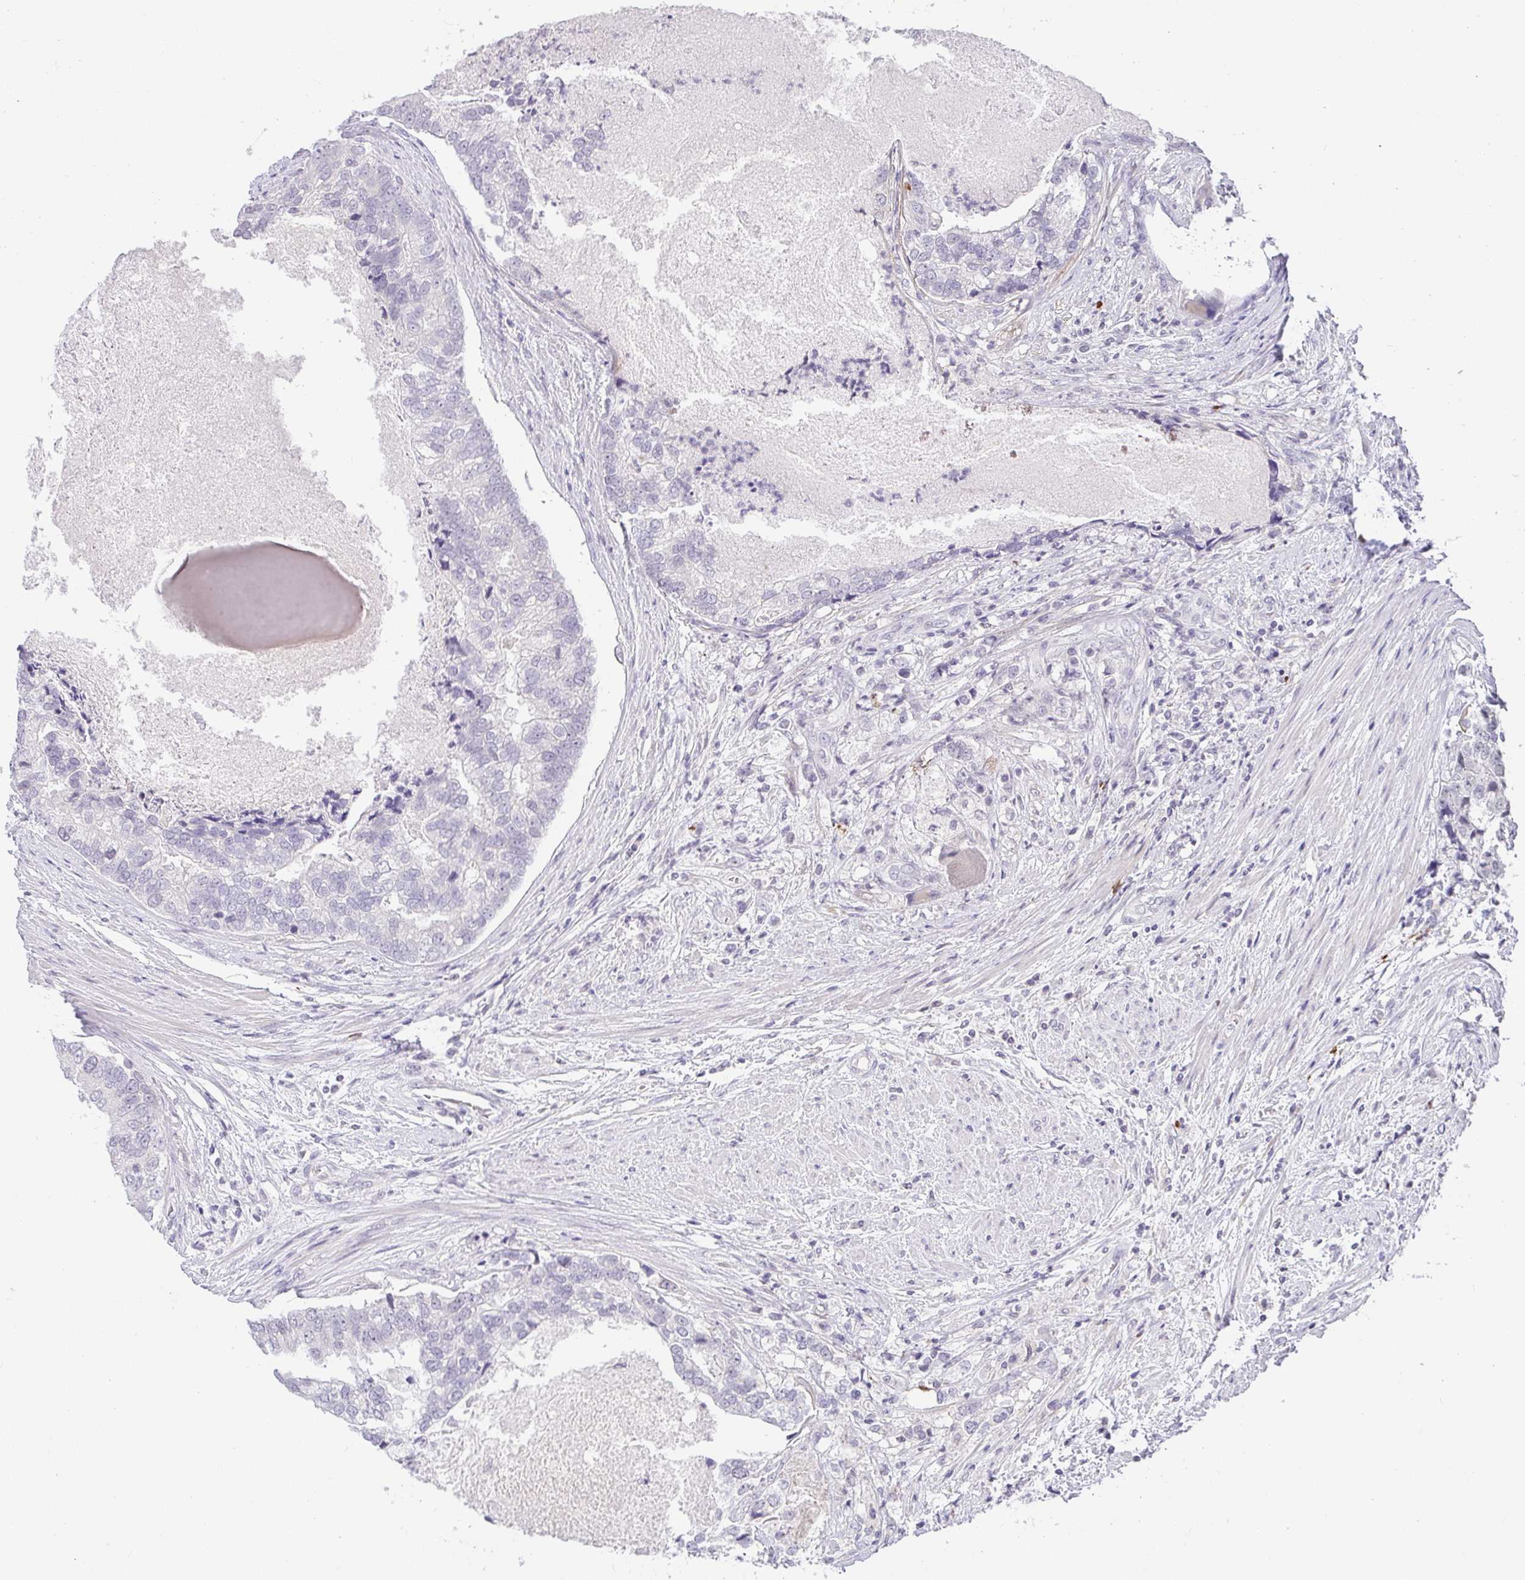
{"staining": {"intensity": "negative", "quantity": "none", "location": "none"}, "tissue": "prostate cancer", "cell_type": "Tumor cells", "image_type": "cancer", "snomed": [{"axis": "morphology", "description": "Adenocarcinoma, High grade"}, {"axis": "topography", "description": "Prostate"}], "caption": "Immunohistochemistry (IHC) of high-grade adenocarcinoma (prostate) reveals no positivity in tumor cells.", "gene": "CACNA1S", "patient": {"sex": "male", "age": 68}}